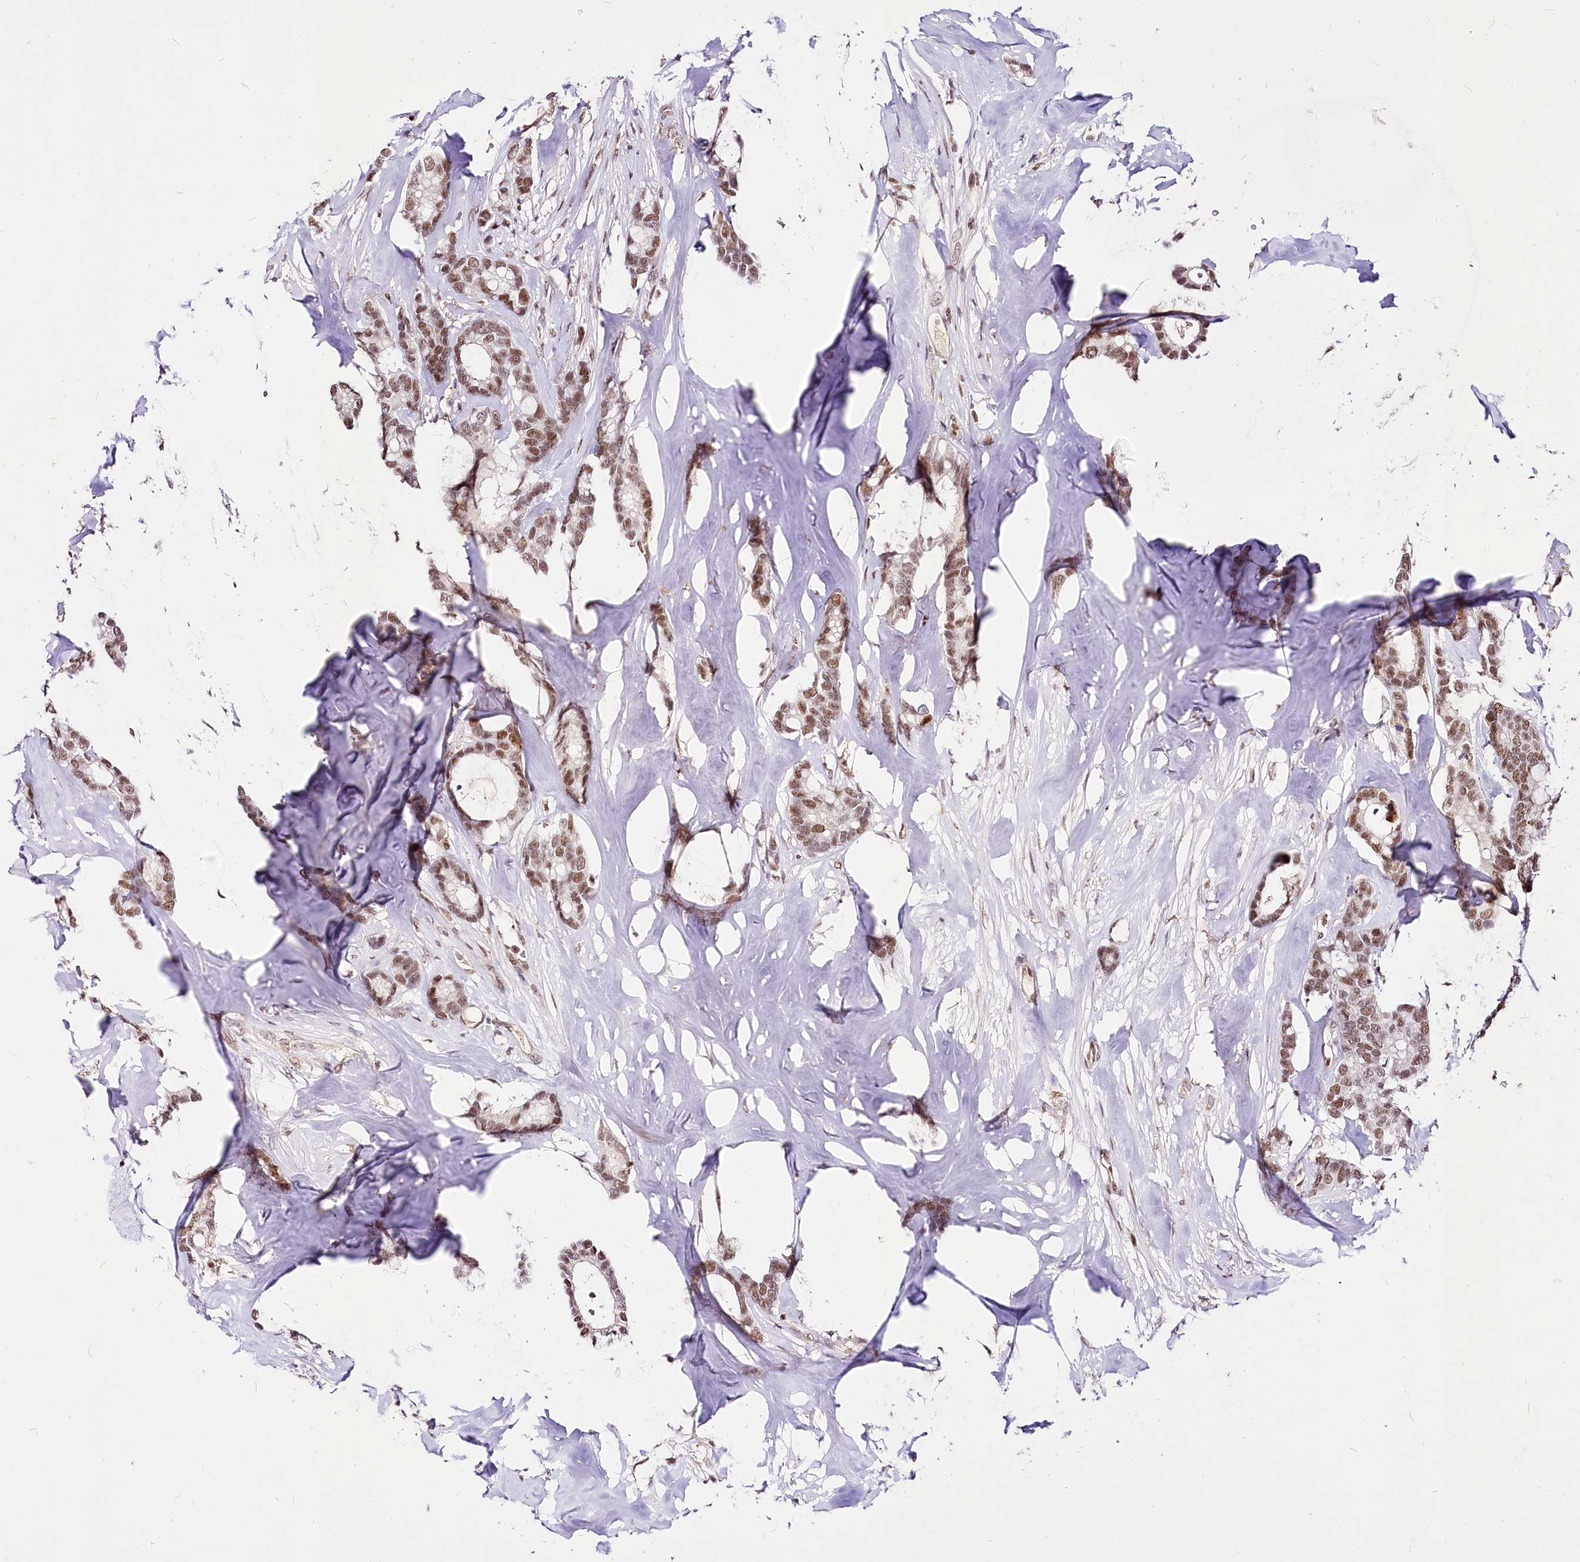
{"staining": {"intensity": "moderate", "quantity": ">75%", "location": "nuclear"}, "tissue": "breast cancer", "cell_type": "Tumor cells", "image_type": "cancer", "snomed": [{"axis": "morphology", "description": "Duct carcinoma"}, {"axis": "topography", "description": "Breast"}], "caption": "Immunohistochemistry histopathology image of human breast infiltrating ductal carcinoma stained for a protein (brown), which demonstrates medium levels of moderate nuclear expression in approximately >75% of tumor cells.", "gene": "POLA2", "patient": {"sex": "female", "age": 87}}